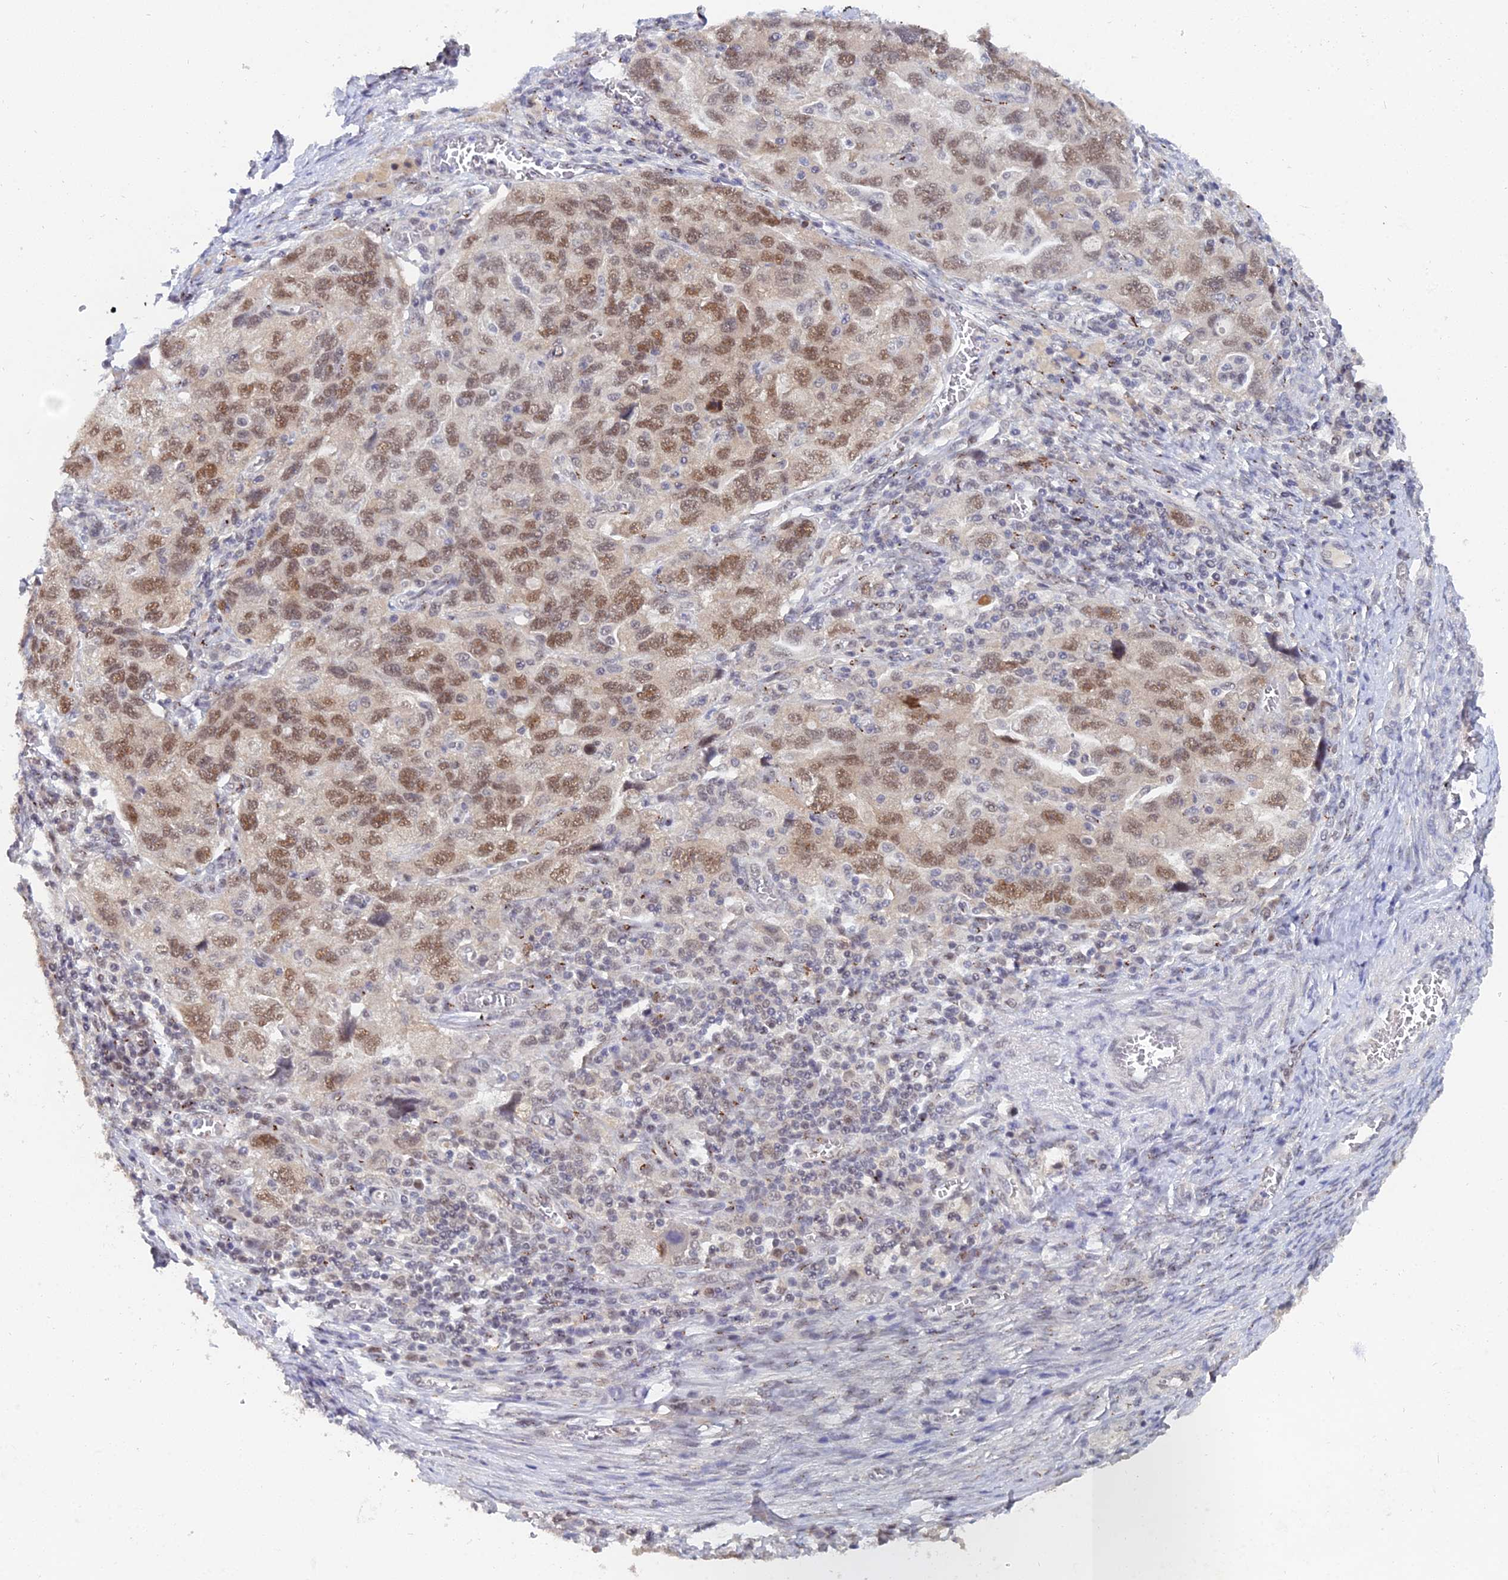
{"staining": {"intensity": "moderate", "quantity": ">75%", "location": "nuclear"}, "tissue": "ovarian cancer", "cell_type": "Tumor cells", "image_type": "cancer", "snomed": [{"axis": "morphology", "description": "Carcinoma, NOS"}, {"axis": "morphology", "description": "Cystadenocarcinoma, serous, NOS"}, {"axis": "topography", "description": "Ovary"}], "caption": "A medium amount of moderate nuclear staining is present in approximately >75% of tumor cells in ovarian cancer tissue.", "gene": "THOC3", "patient": {"sex": "female", "age": 69}}